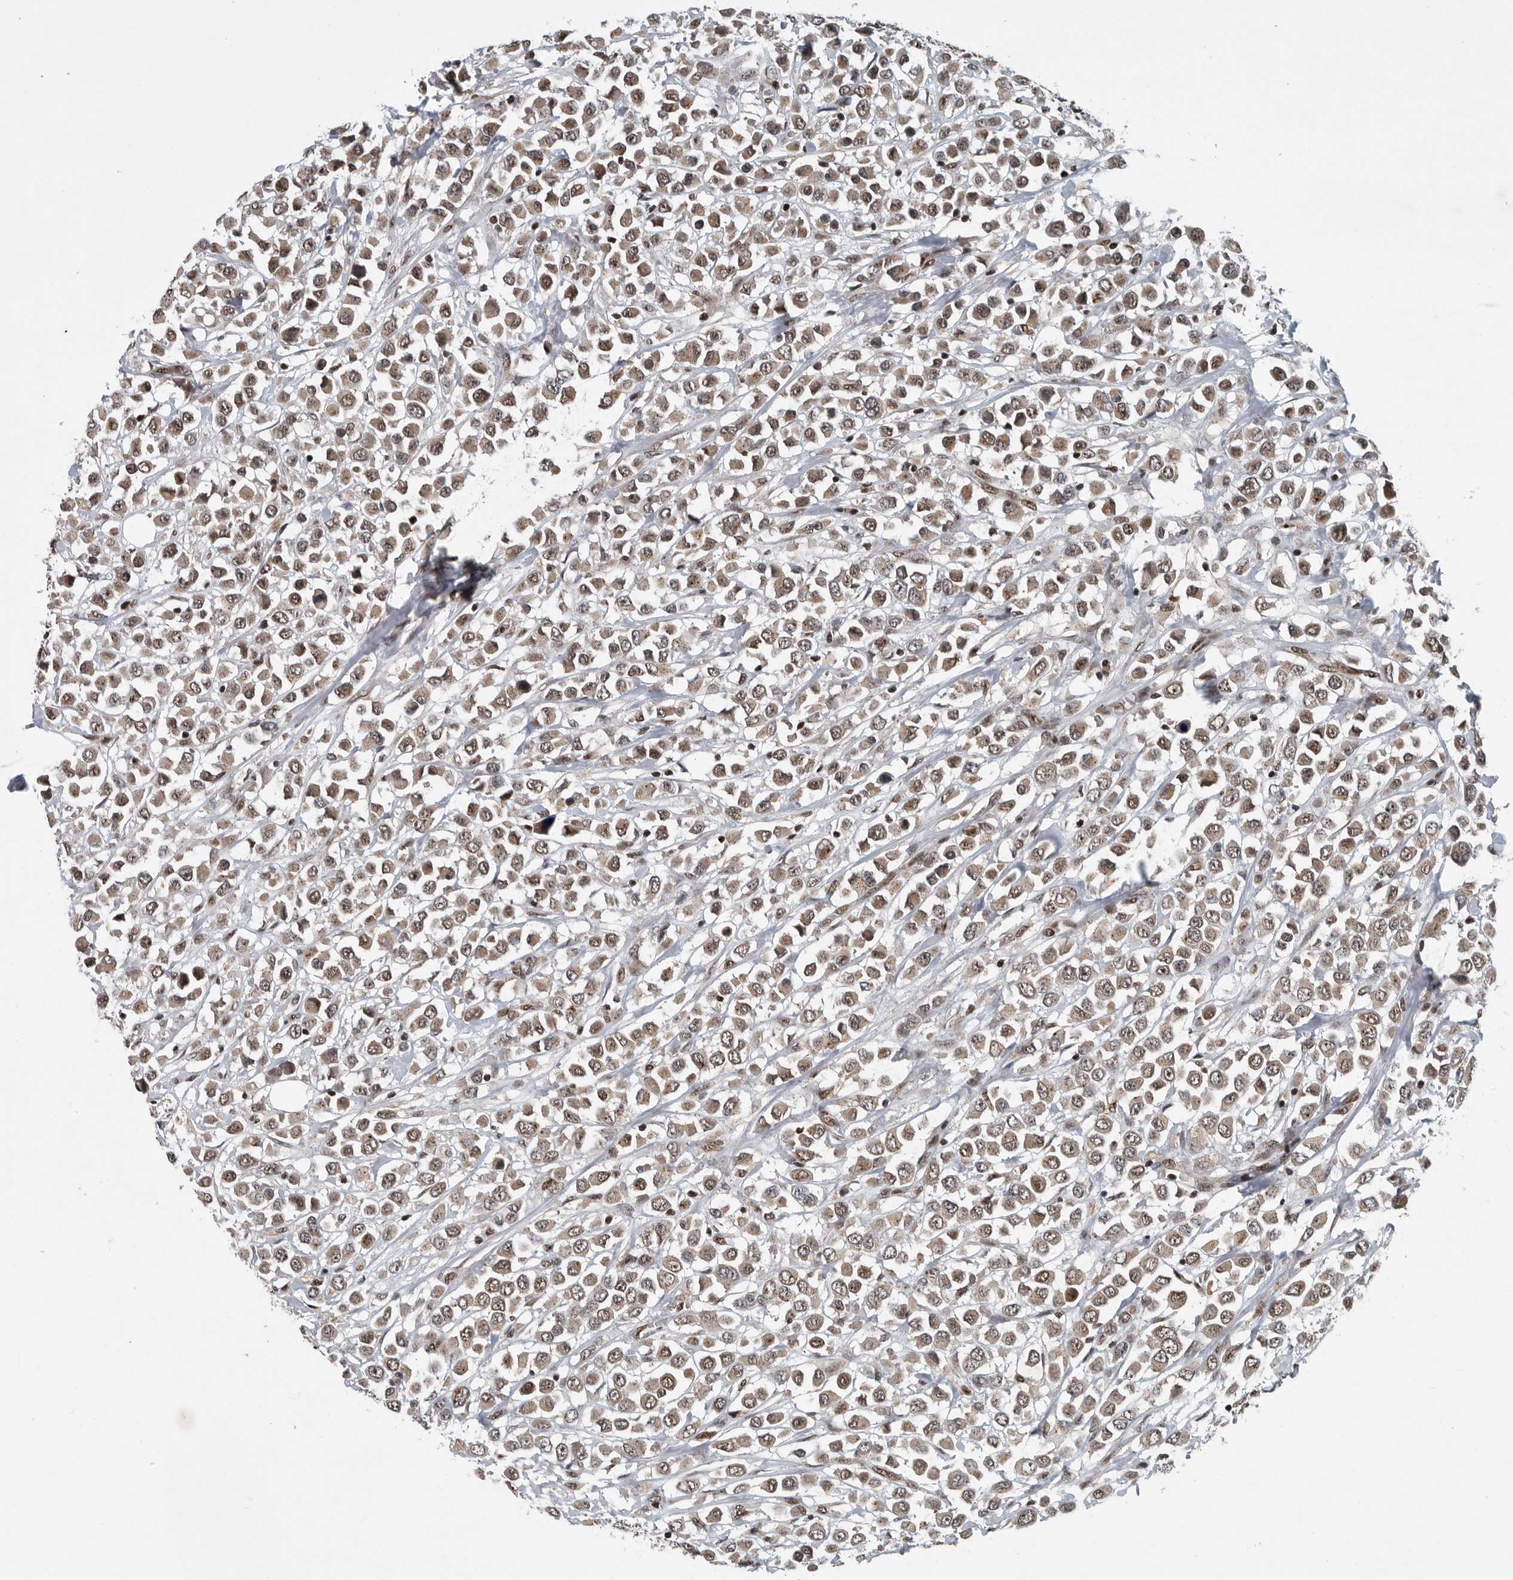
{"staining": {"intensity": "weak", "quantity": ">75%", "location": "cytoplasmic/membranous,nuclear"}, "tissue": "breast cancer", "cell_type": "Tumor cells", "image_type": "cancer", "snomed": [{"axis": "morphology", "description": "Duct carcinoma"}, {"axis": "topography", "description": "Breast"}], "caption": "Immunohistochemistry of human breast cancer demonstrates low levels of weak cytoplasmic/membranous and nuclear positivity in about >75% of tumor cells. The staining was performed using DAB (3,3'-diaminobenzidine), with brown indicating positive protein expression. Nuclei are stained blue with hematoxylin.", "gene": "SENP7", "patient": {"sex": "female", "age": 61}}